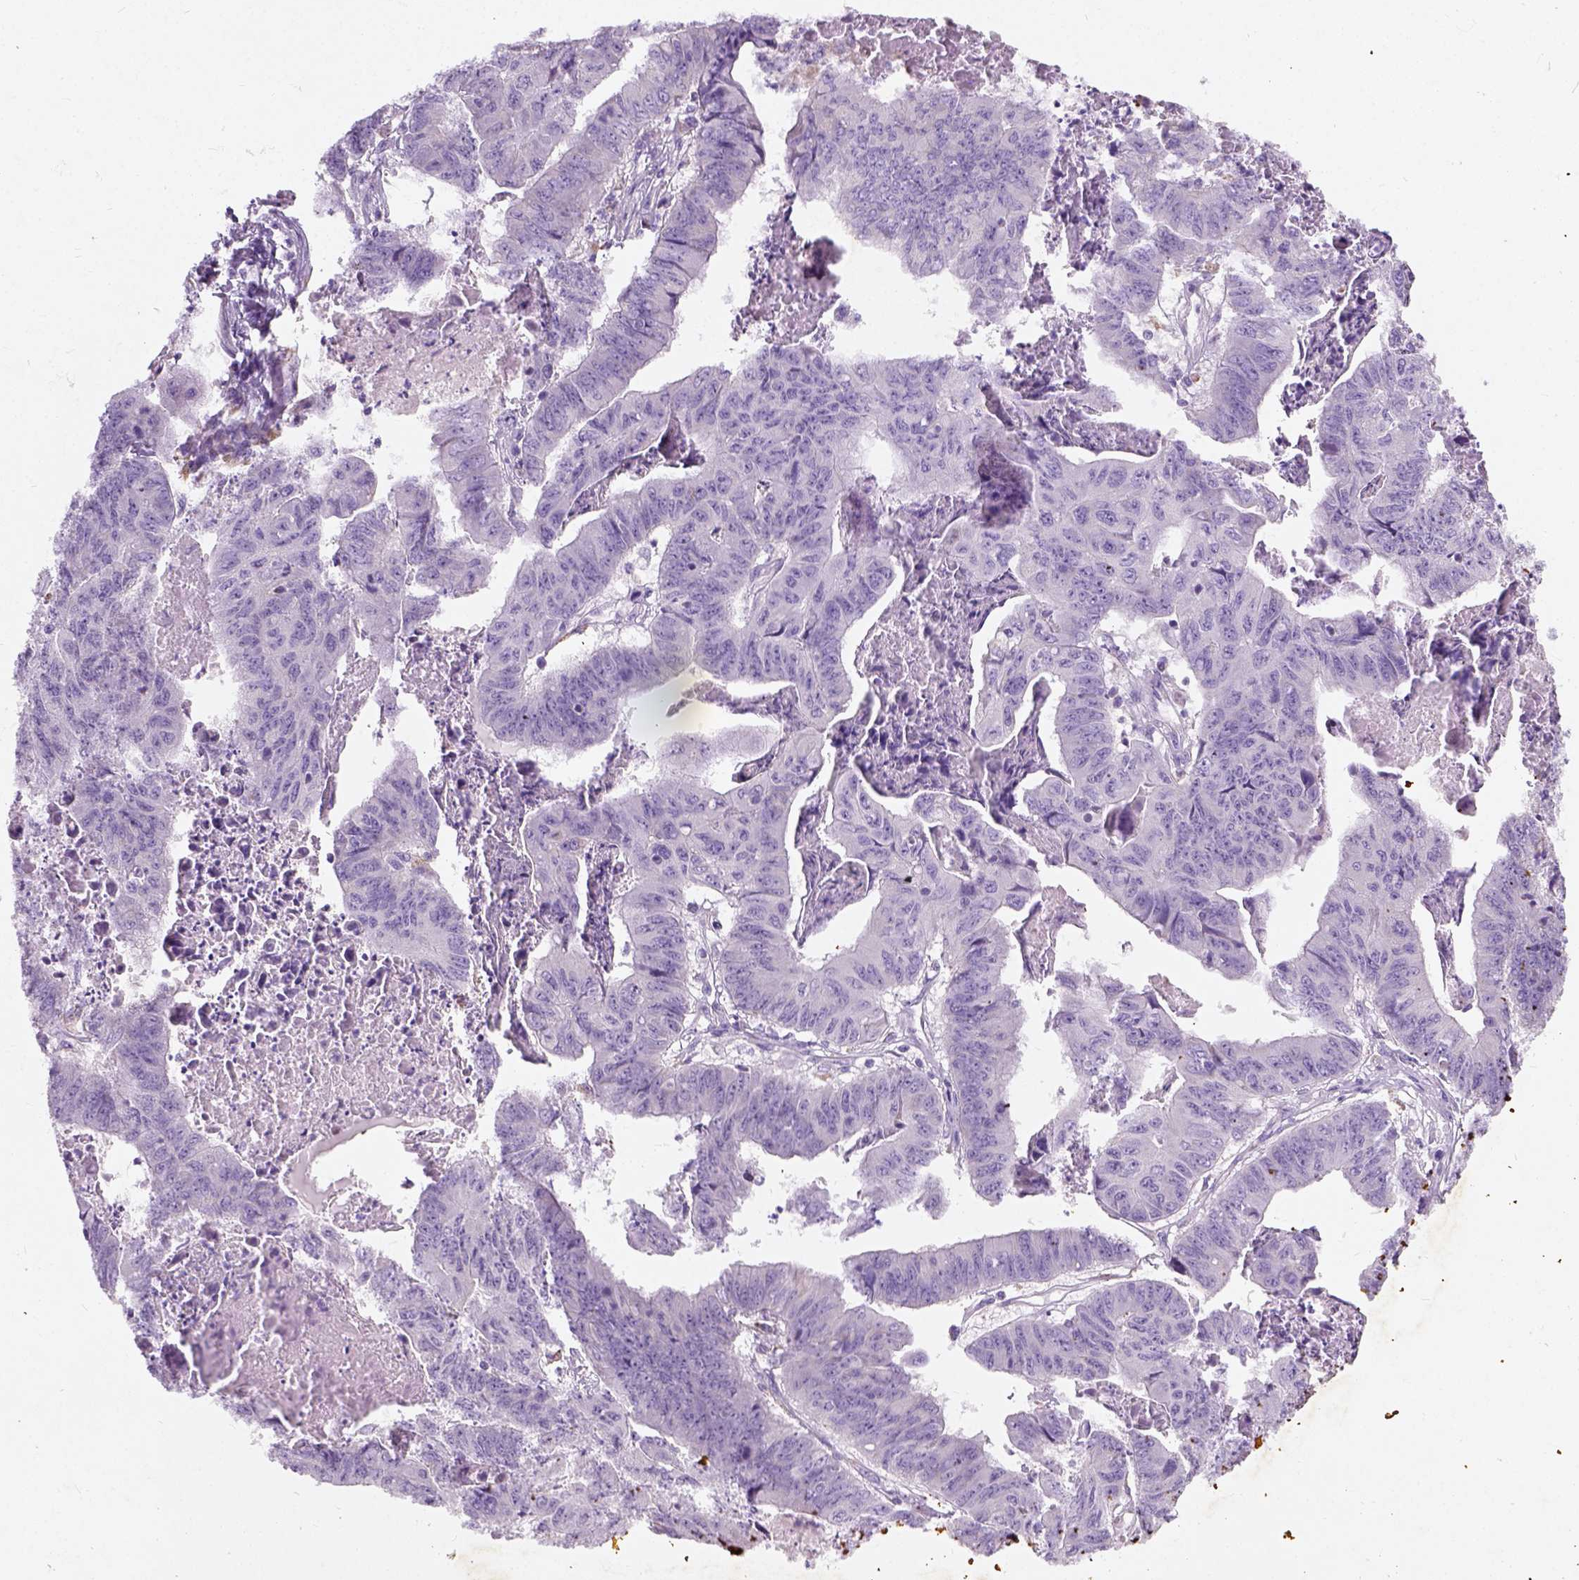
{"staining": {"intensity": "negative", "quantity": "none", "location": "none"}, "tissue": "stomach cancer", "cell_type": "Tumor cells", "image_type": "cancer", "snomed": [{"axis": "morphology", "description": "Adenocarcinoma, NOS"}, {"axis": "topography", "description": "Stomach, lower"}], "caption": "This is a histopathology image of immunohistochemistry staining of stomach cancer, which shows no expression in tumor cells. (DAB (3,3'-diaminobenzidine) immunohistochemistry (IHC), high magnification).", "gene": "CHODL", "patient": {"sex": "male", "age": 77}}